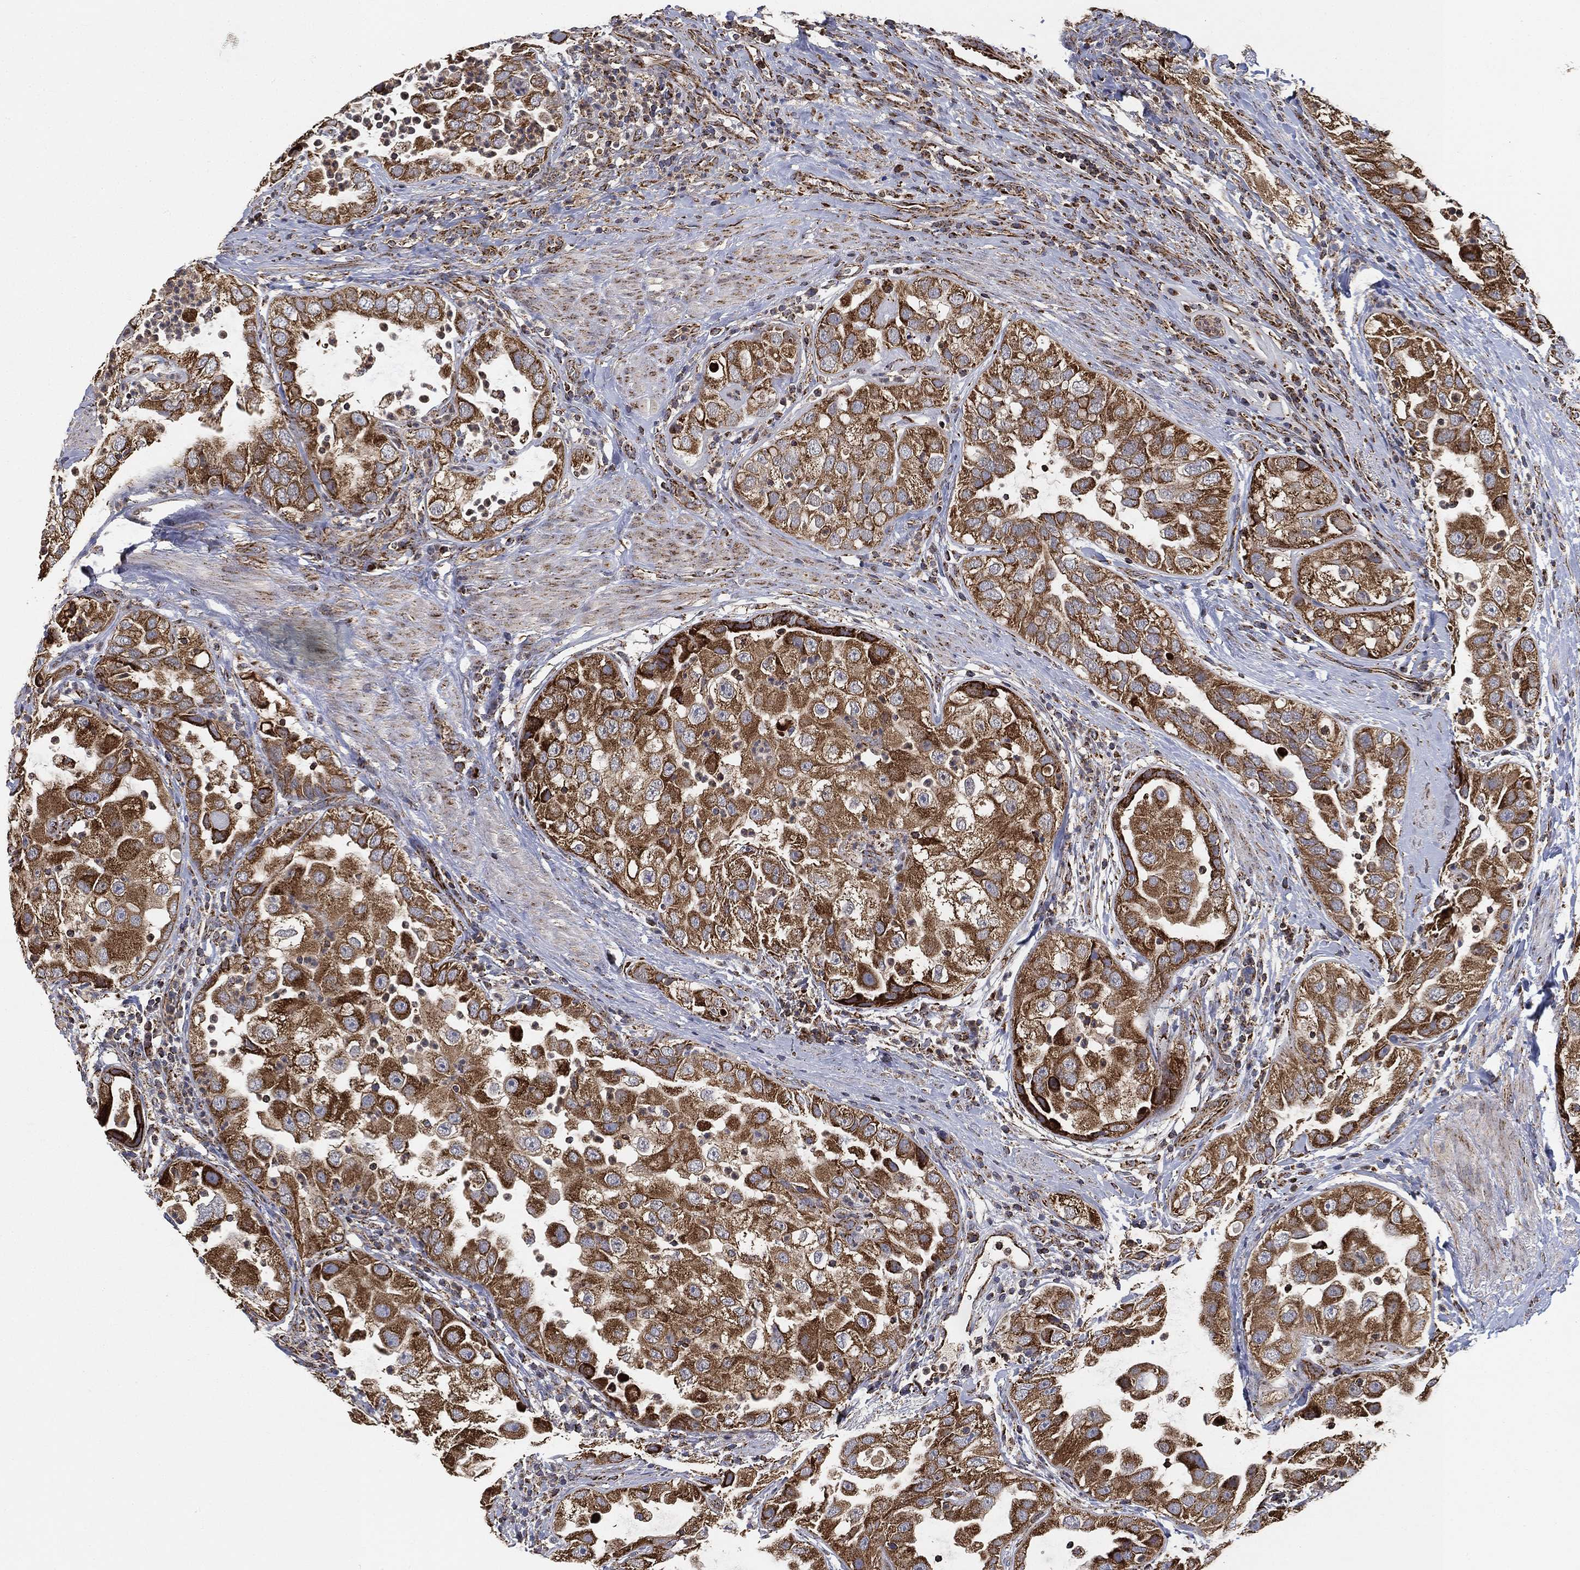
{"staining": {"intensity": "strong", "quantity": ">75%", "location": "cytoplasmic/membranous"}, "tissue": "urothelial cancer", "cell_type": "Tumor cells", "image_type": "cancer", "snomed": [{"axis": "morphology", "description": "Urothelial carcinoma, High grade"}, {"axis": "topography", "description": "Urinary bladder"}], "caption": "Urothelial cancer was stained to show a protein in brown. There is high levels of strong cytoplasmic/membranous staining in about >75% of tumor cells.", "gene": "SLC38A7", "patient": {"sex": "female", "age": 41}}